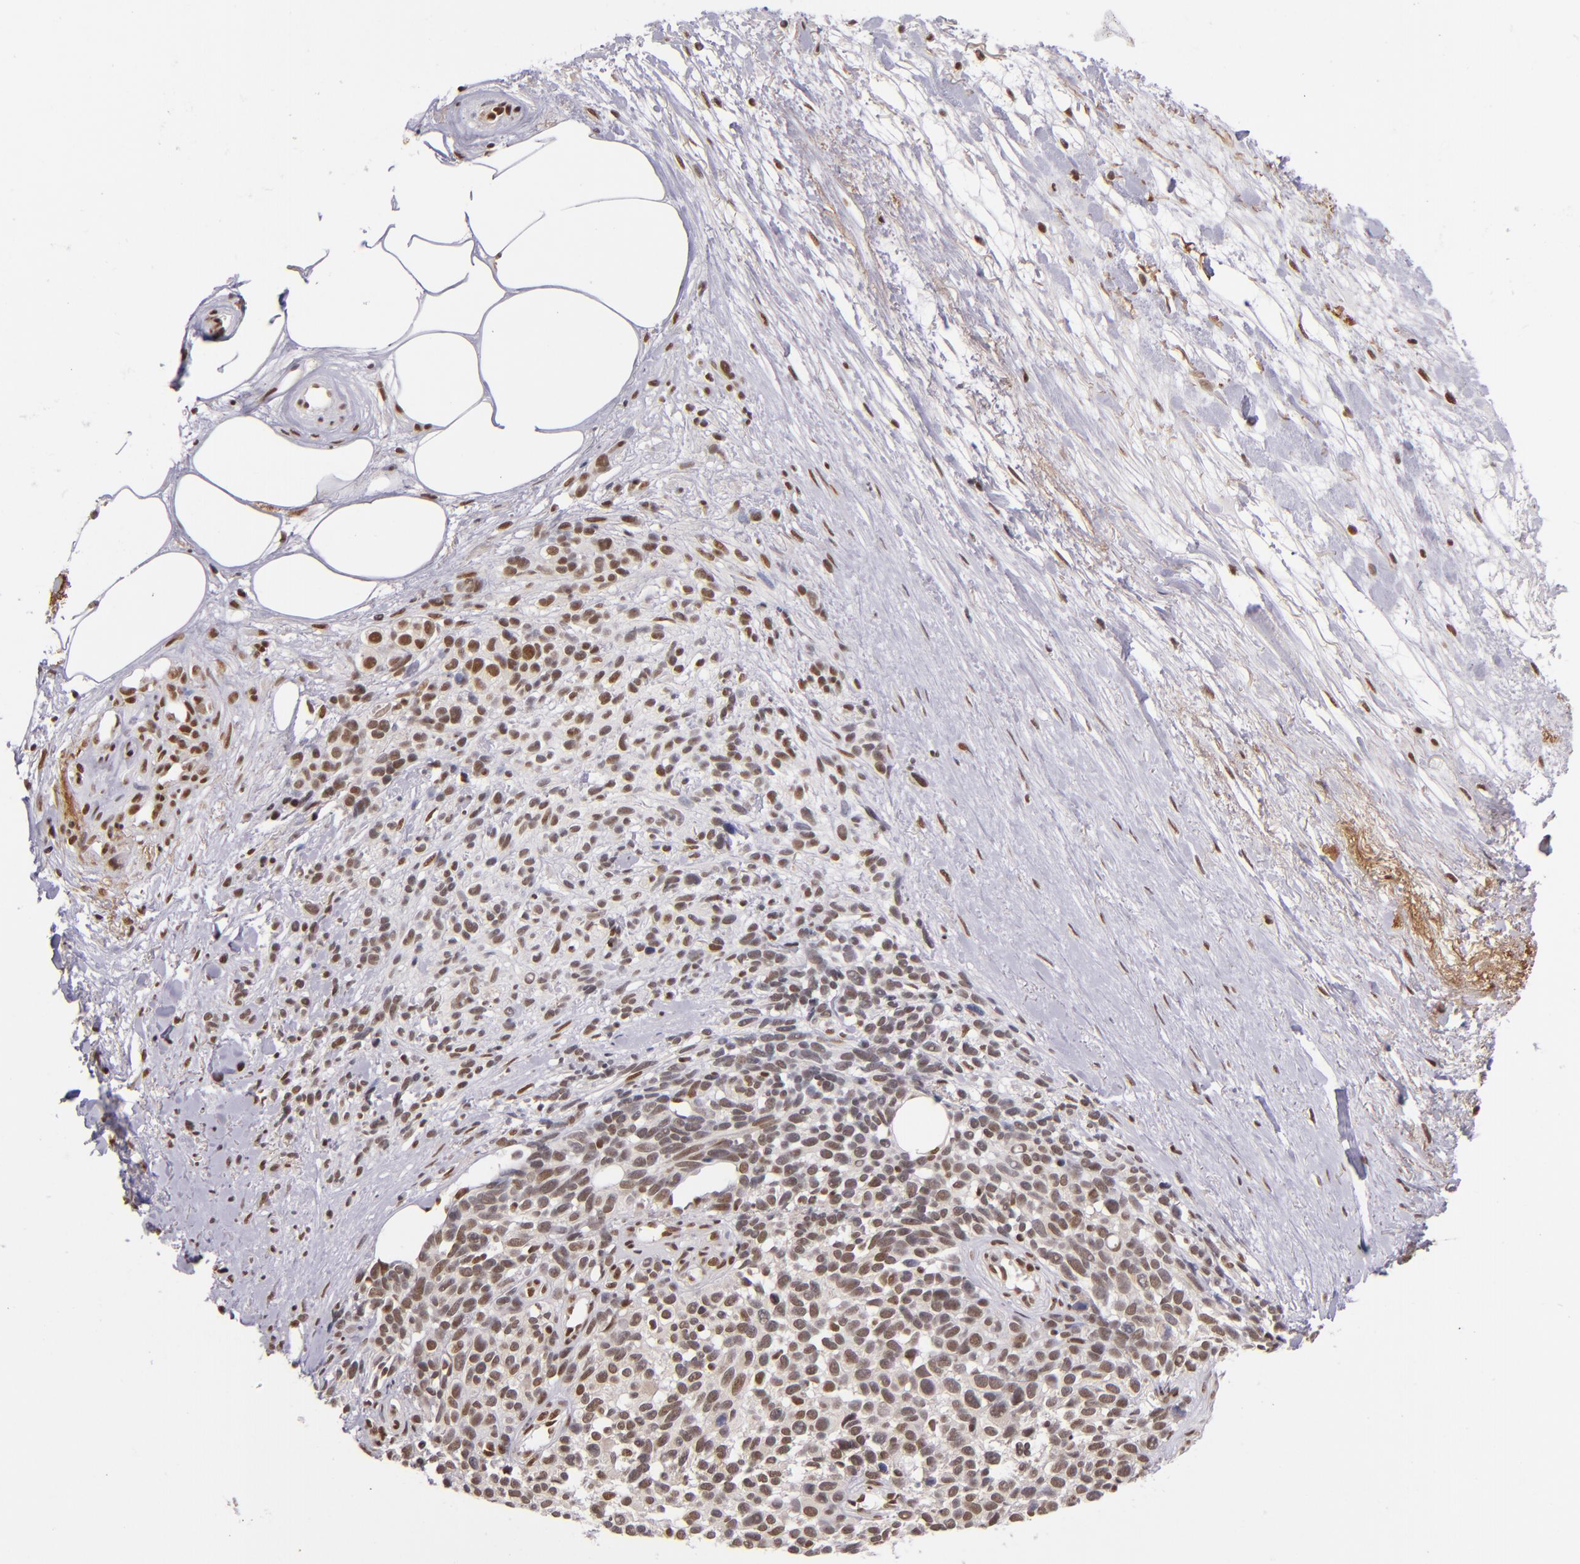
{"staining": {"intensity": "weak", "quantity": ">75%", "location": "nuclear"}, "tissue": "melanoma", "cell_type": "Tumor cells", "image_type": "cancer", "snomed": [{"axis": "morphology", "description": "Malignant melanoma, NOS"}, {"axis": "topography", "description": "Skin"}], "caption": "Tumor cells display weak nuclear staining in about >75% of cells in malignant melanoma. The staining is performed using DAB brown chromogen to label protein expression. The nuclei are counter-stained blue using hematoxylin.", "gene": "ZNF148", "patient": {"sex": "female", "age": 85}}